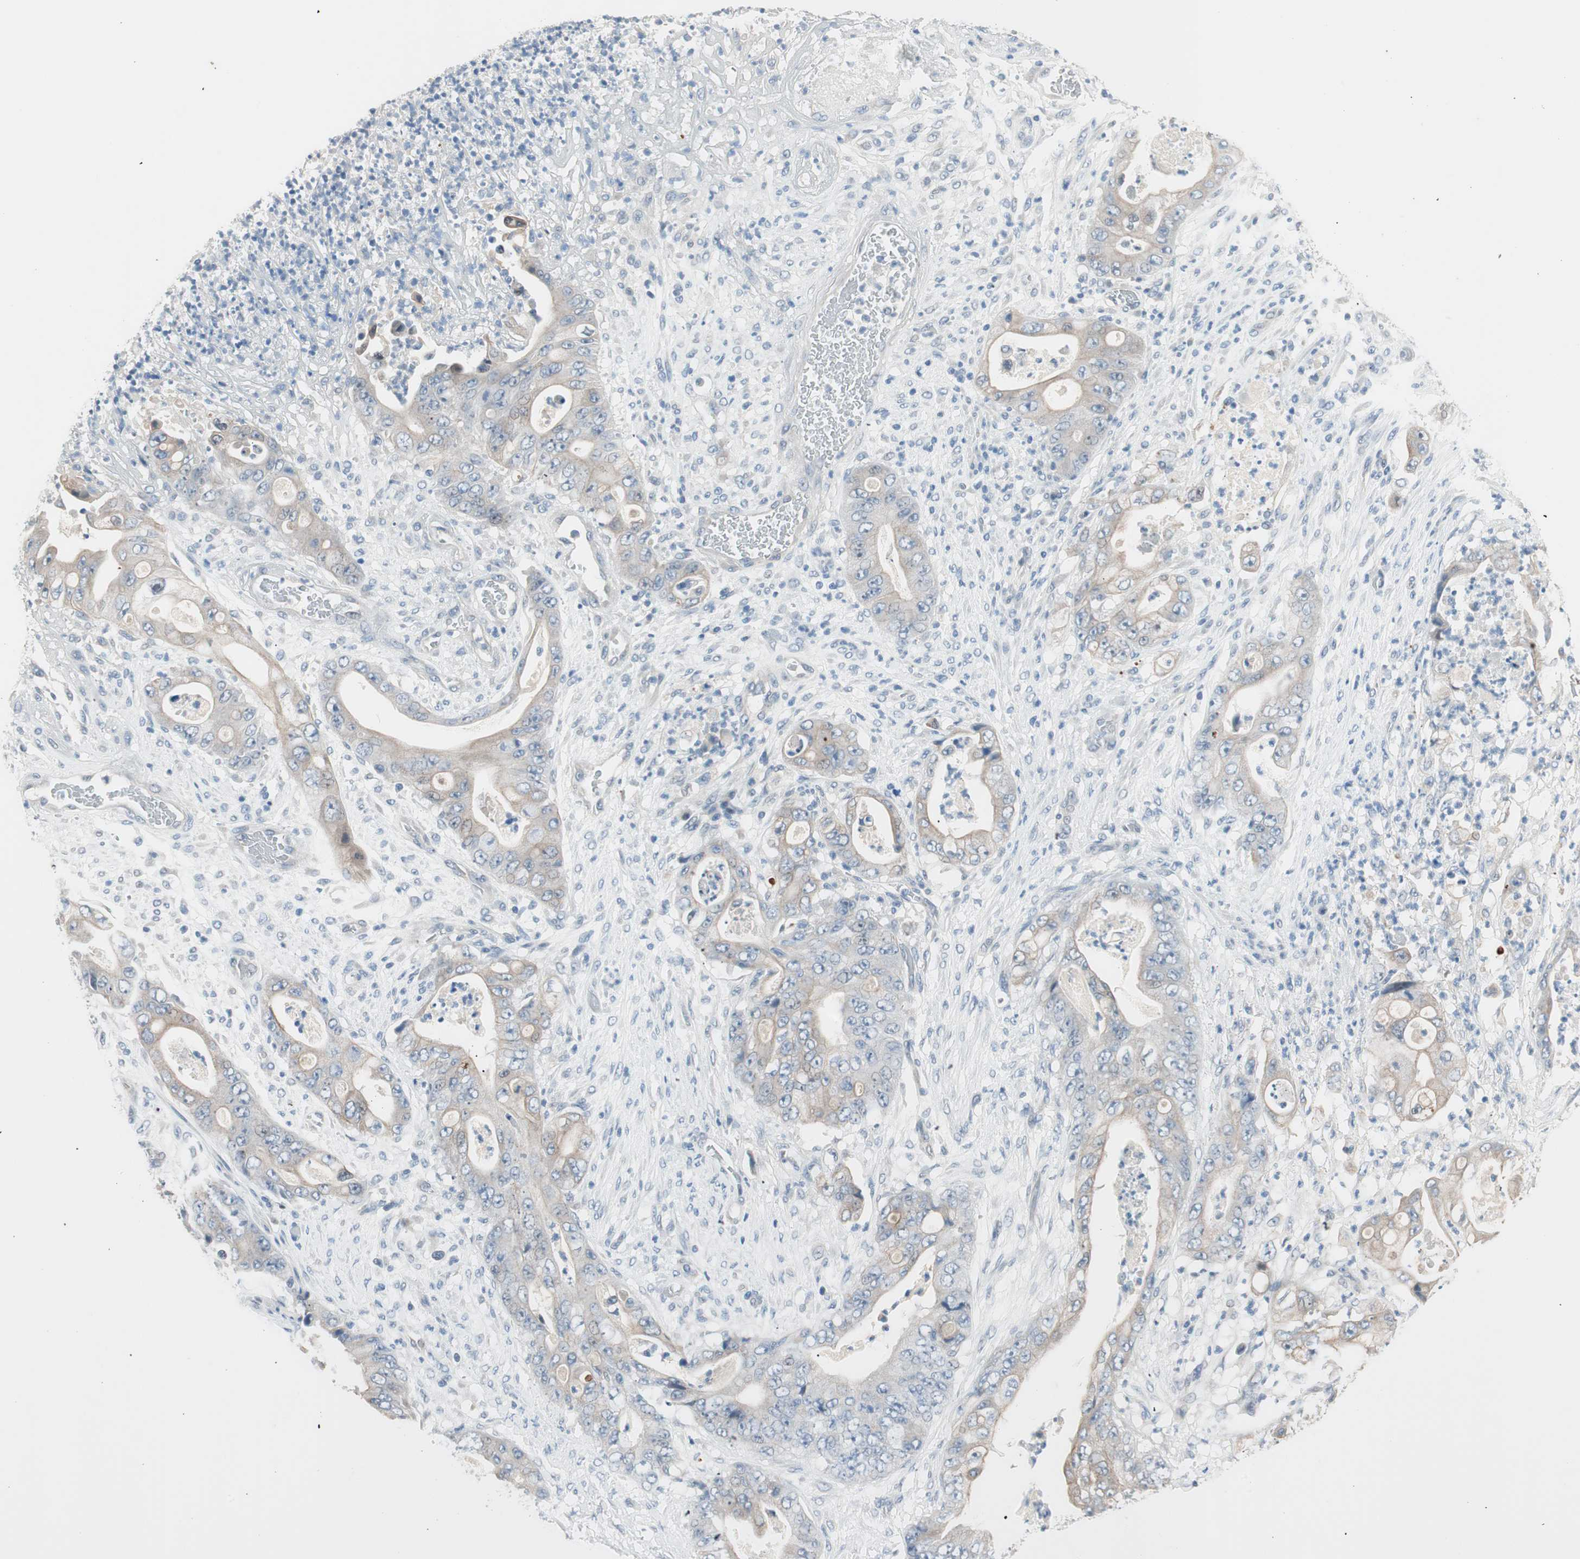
{"staining": {"intensity": "weak", "quantity": "25%-75%", "location": "cytoplasmic/membranous"}, "tissue": "stomach cancer", "cell_type": "Tumor cells", "image_type": "cancer", "snomed": [{"axis": "morphology", "description": "Adenocarcinoma, NOS"}, {"axis": "topography", "description": "Stomach"}], "caption": "Protein staining demonstrates weak cytoplasmic/membranous expression in about 25%-75% of tumor cells in stomach cancer. (Stains: DAB (3,3'-diaminobenzidine) in brown, nuclei in blue, Microscopy: brightfield microscopy at high magnification).", "gene": "GNAO1", "patient": {"sex": "female", "age": 73}}